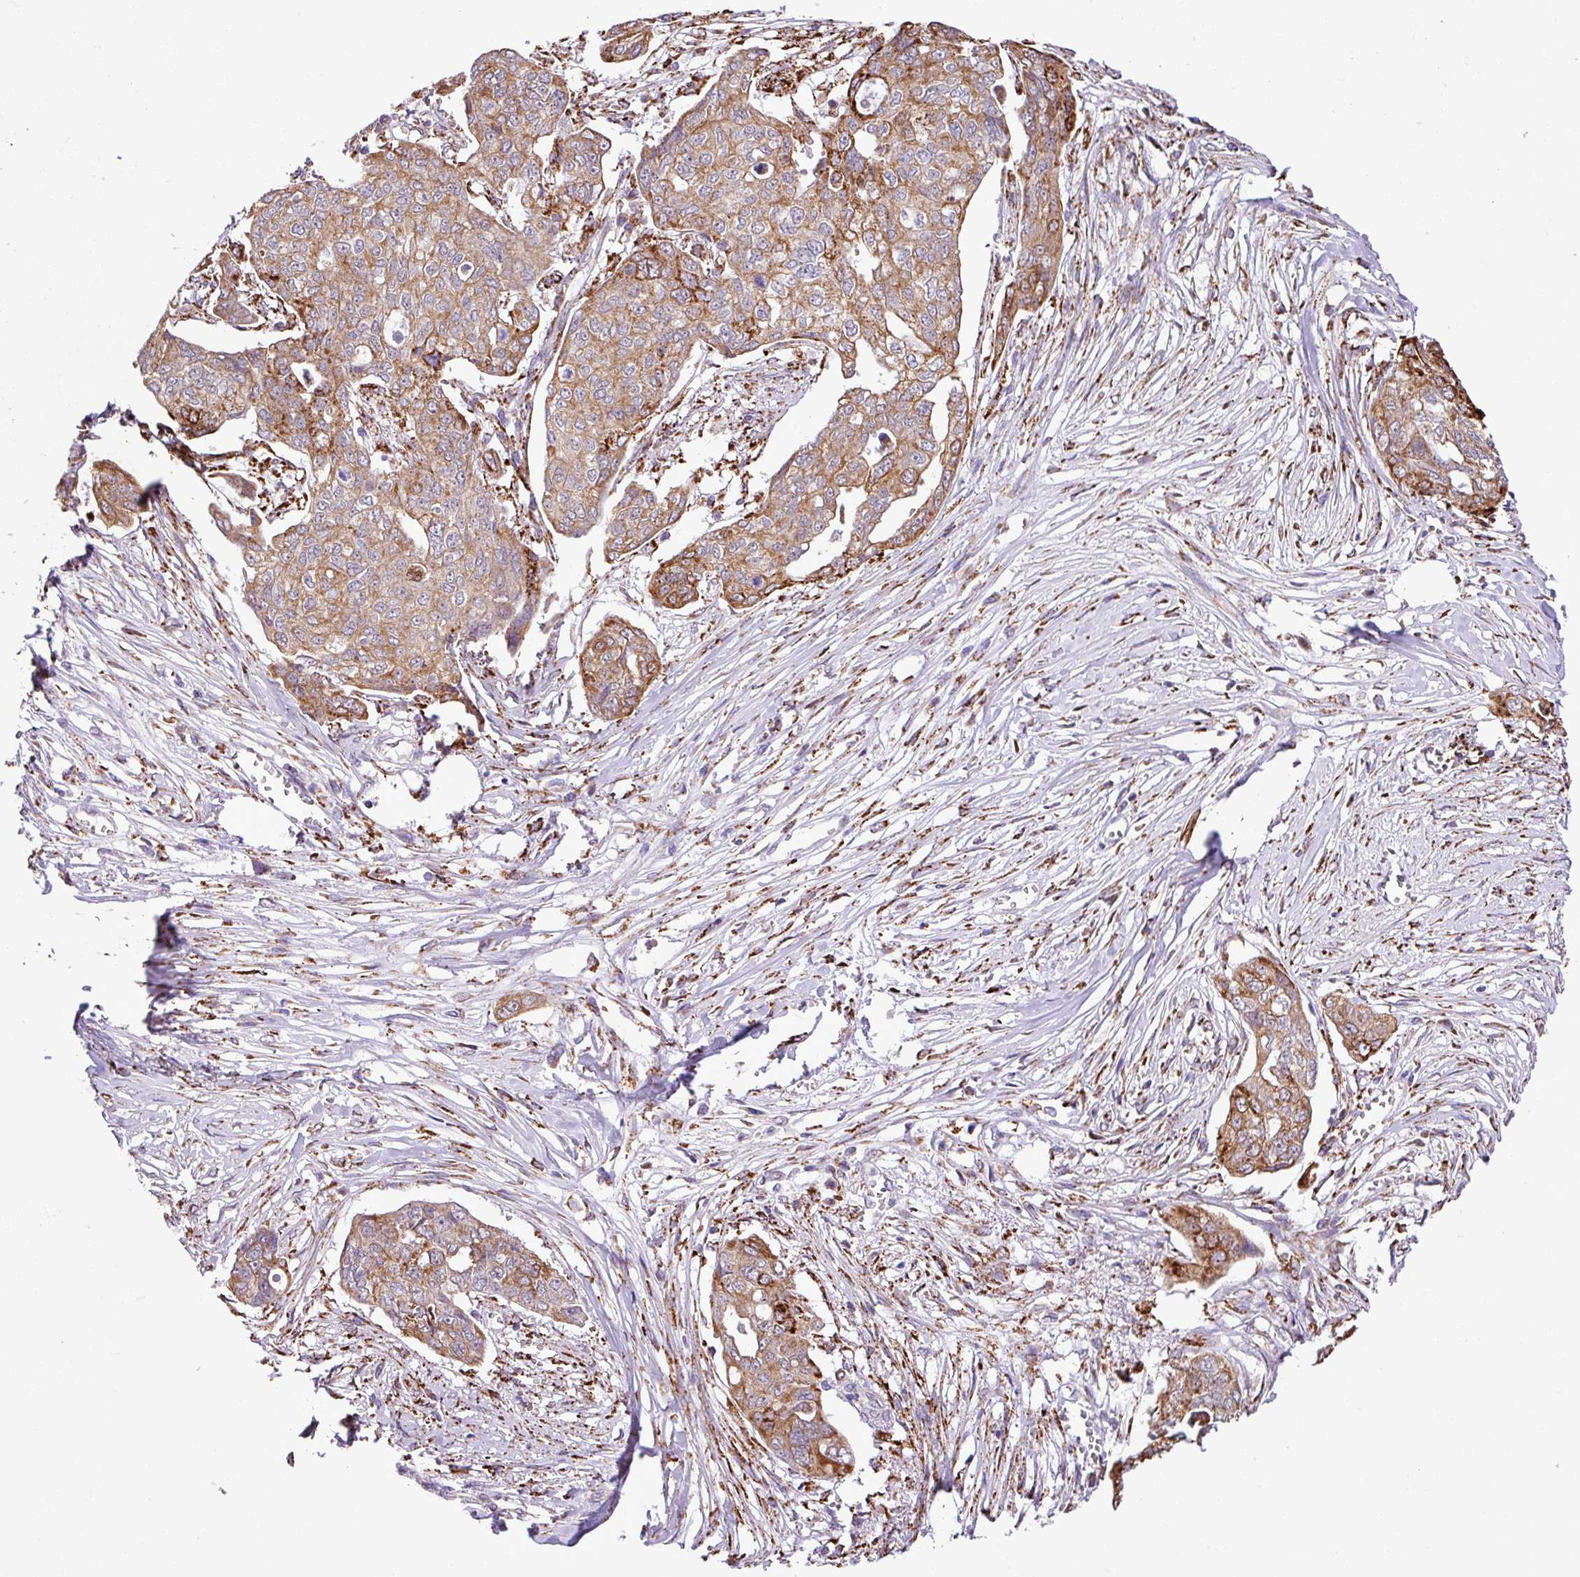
{"staining": {"intensity": "moderate", "quantity": ">75%", "location": "cytoplasmic/membranous"}, "tissue": "ovarian cancer", "cell_type": "Tumor cells", "image_type": "cancer", "snomed": [{"axis": "morphology", "description": "Carcinoma, endometroid"}, {"axis": "topography", "description": "Ovary"}], "caption": "The image displays staining of endometroid carcinoma (ovarian), revealing moderate cytoplasmic/membranous protein expression (brown color) within tumor cells.", "gene": "SGPP1", "patient": {"sex": "female", "age": 70}}